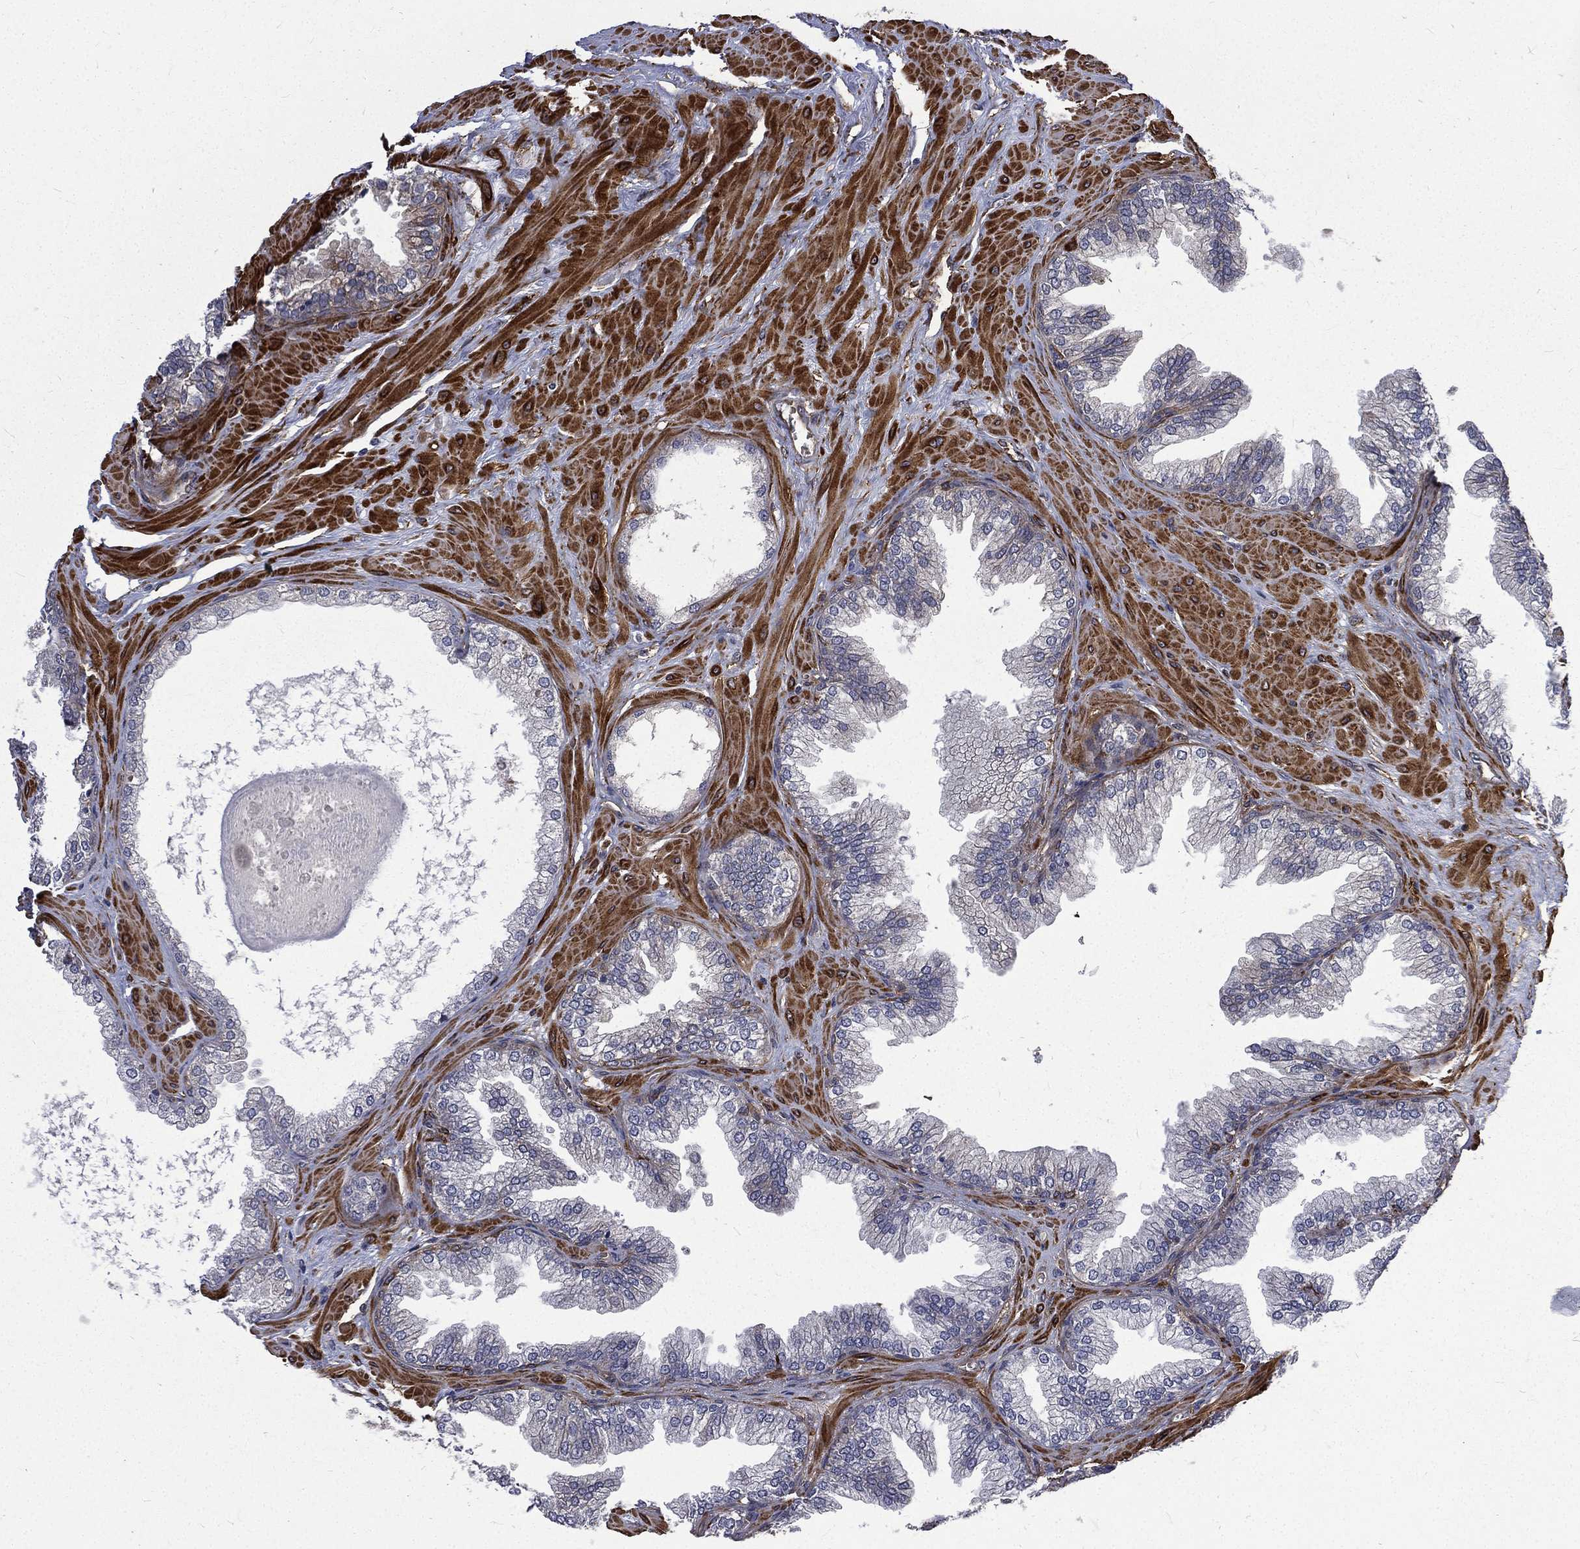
{"staining": {"intensity": "negative", "quantity": "none", "location": "none"}, "tissue": "prostate cancer", "cell_type": "Tumor cells", "image_type": "cancer", "snomed": [{"axis": "morphology", "description": "Adenocarcinoma, Low grade"}, {"axis": "topography", "description": "Prostate"}], "caption": "A high-resolution micrograph shows immunohistochemistry staining of prostate low-grade adenocarcinoma, which shows no significant staining in tumor cells.", "gene": "PPFIBP1", "patient": {"sex": "male", "age": 72}}